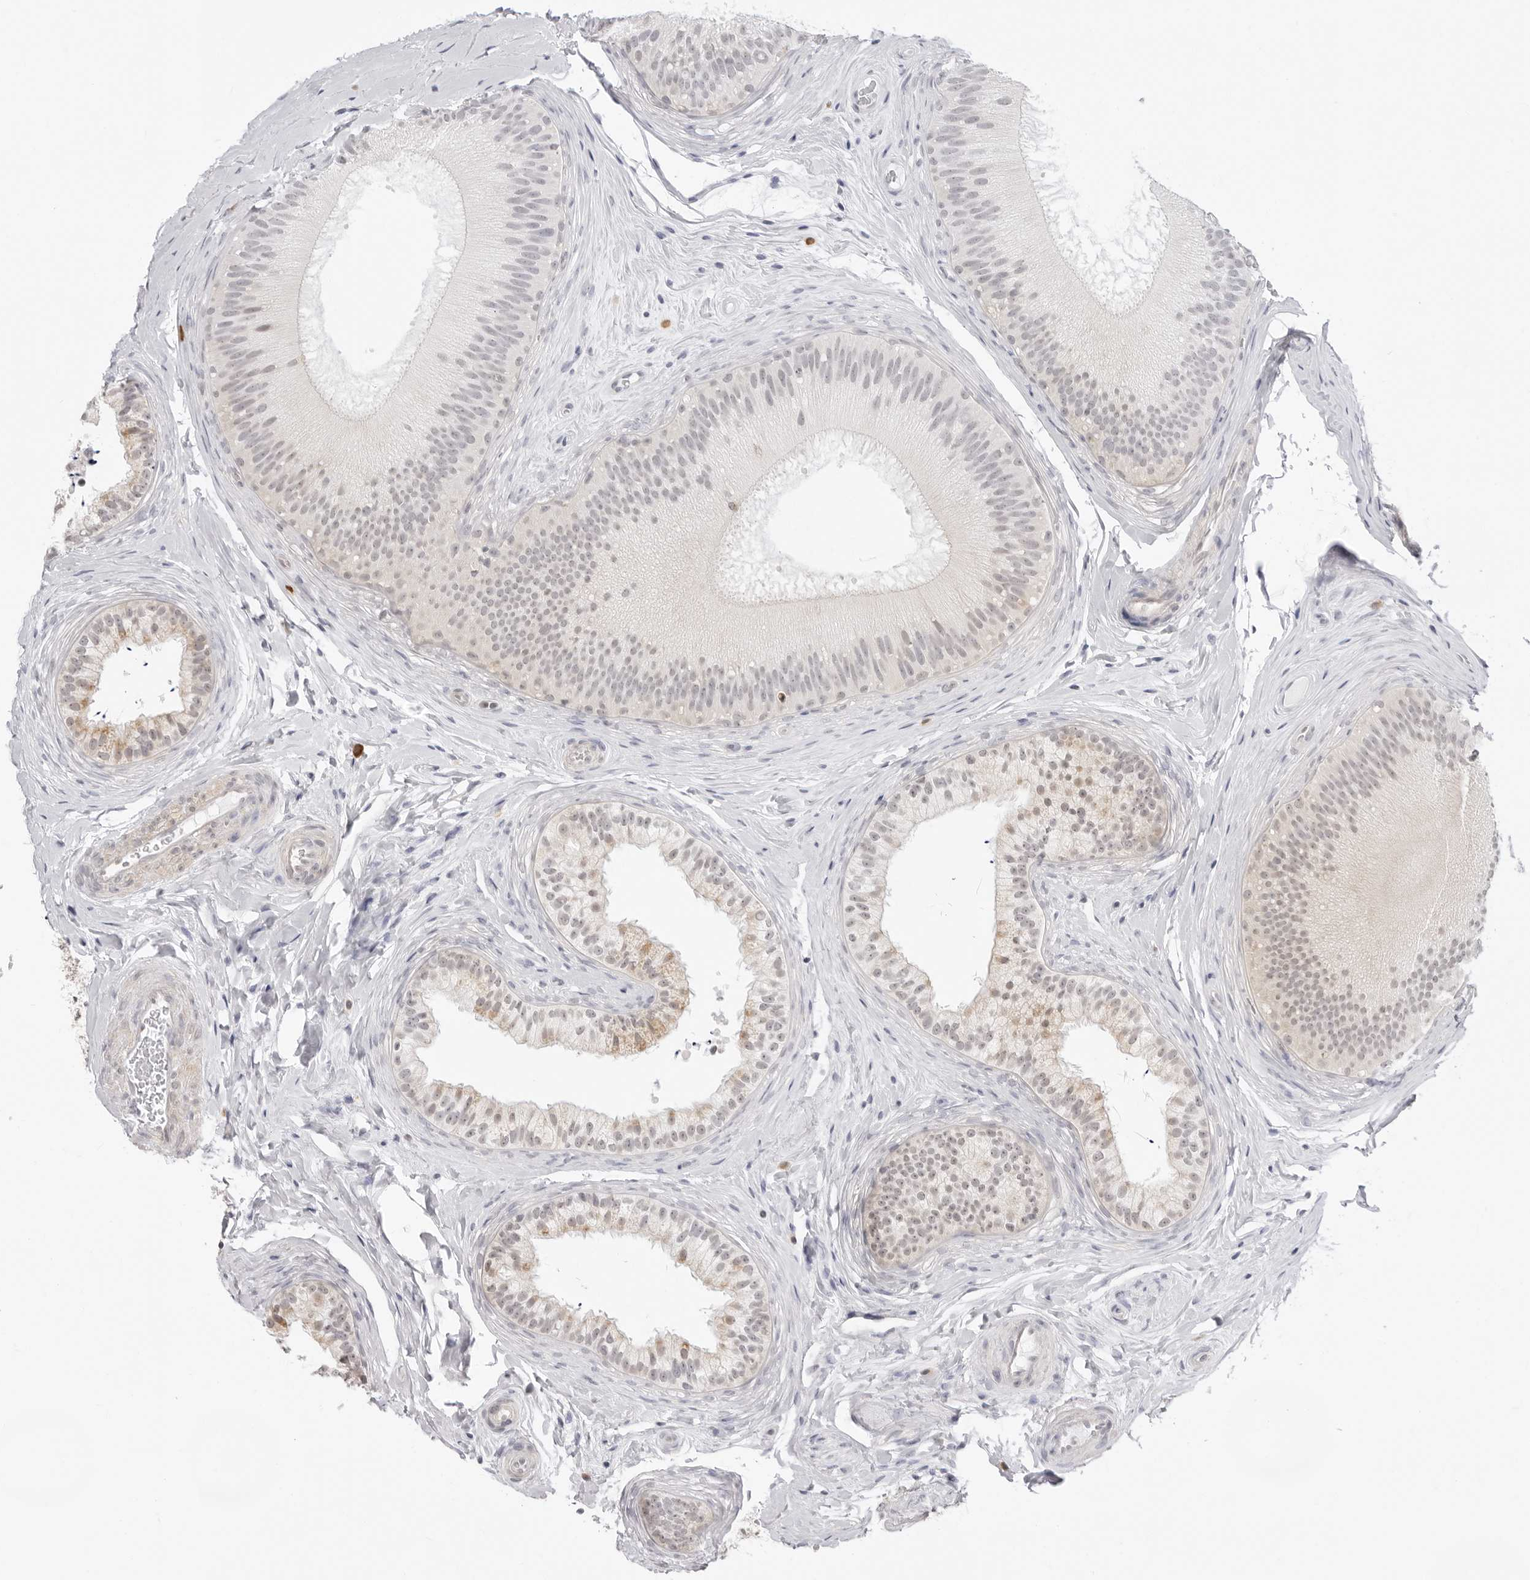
{"staining": {"intensity": "moderate", "quantity": "25%-75%", "location": "cytoplasmic/membranous"}, "tissue": "epididymis", "cell_type": "Glandular cells", "image_type": "normal", "snomed": [{"axis": "morphology", "description": "Normal tissue, NOS"}, {"axis": "topography", "description": "Epididymis"}], "caption": "Normal epididymis reveals moderate cytoplasmic/membranous expression in approximately 25%-75% of glandular cells Using DAB (3,3'-diaminobenzidine) (brown) and hematoxylin (blue) stains, captured at high magnification using brightfield microscopy..", "gene": "FDPS", "patient": {"sex": "male", "age": 45}}